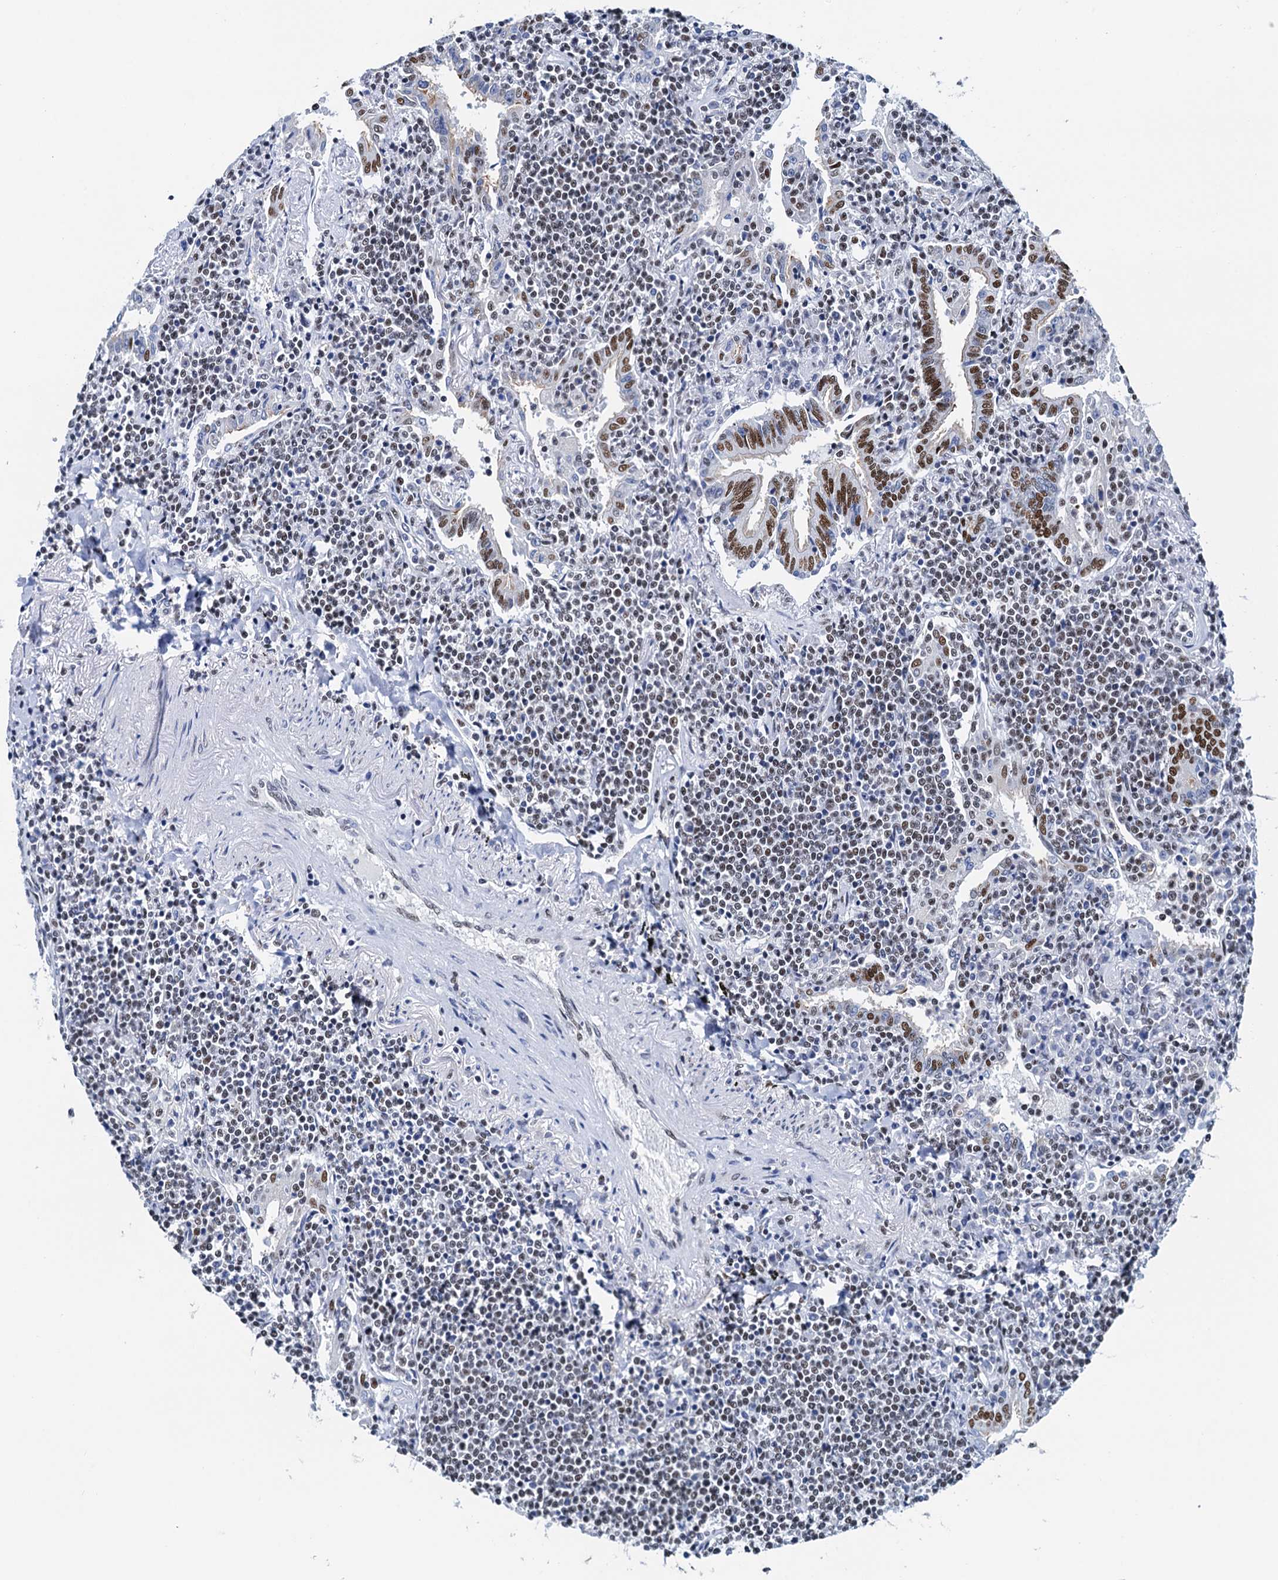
{"staining": {"intensity": "weak", "quantity": "25%-75%", "location": "nuclear"}, "tissue": "lymphoma", "cell_type": "Tumor cells", "image_type": "cancer", "snomed": [{"axis": "morphology", "description": "Malignant lymphoma, non-Hodgkin's type, Low grade"}, {"axis": "topography", "description": "Lung"}], "caption": "Immunohistochemical staining of human lymphoma exhibits low levels of weak nuclear protein staining in about 25%-75% of tumor cells. (Stains: DAB (3,3'-diaminobenzidine) in brown, nuclei in blue, Microscopy: brightfield microscopy at high magnification).", "gene": "SLTM", "patient": {"sex": "female", "age": 71}}